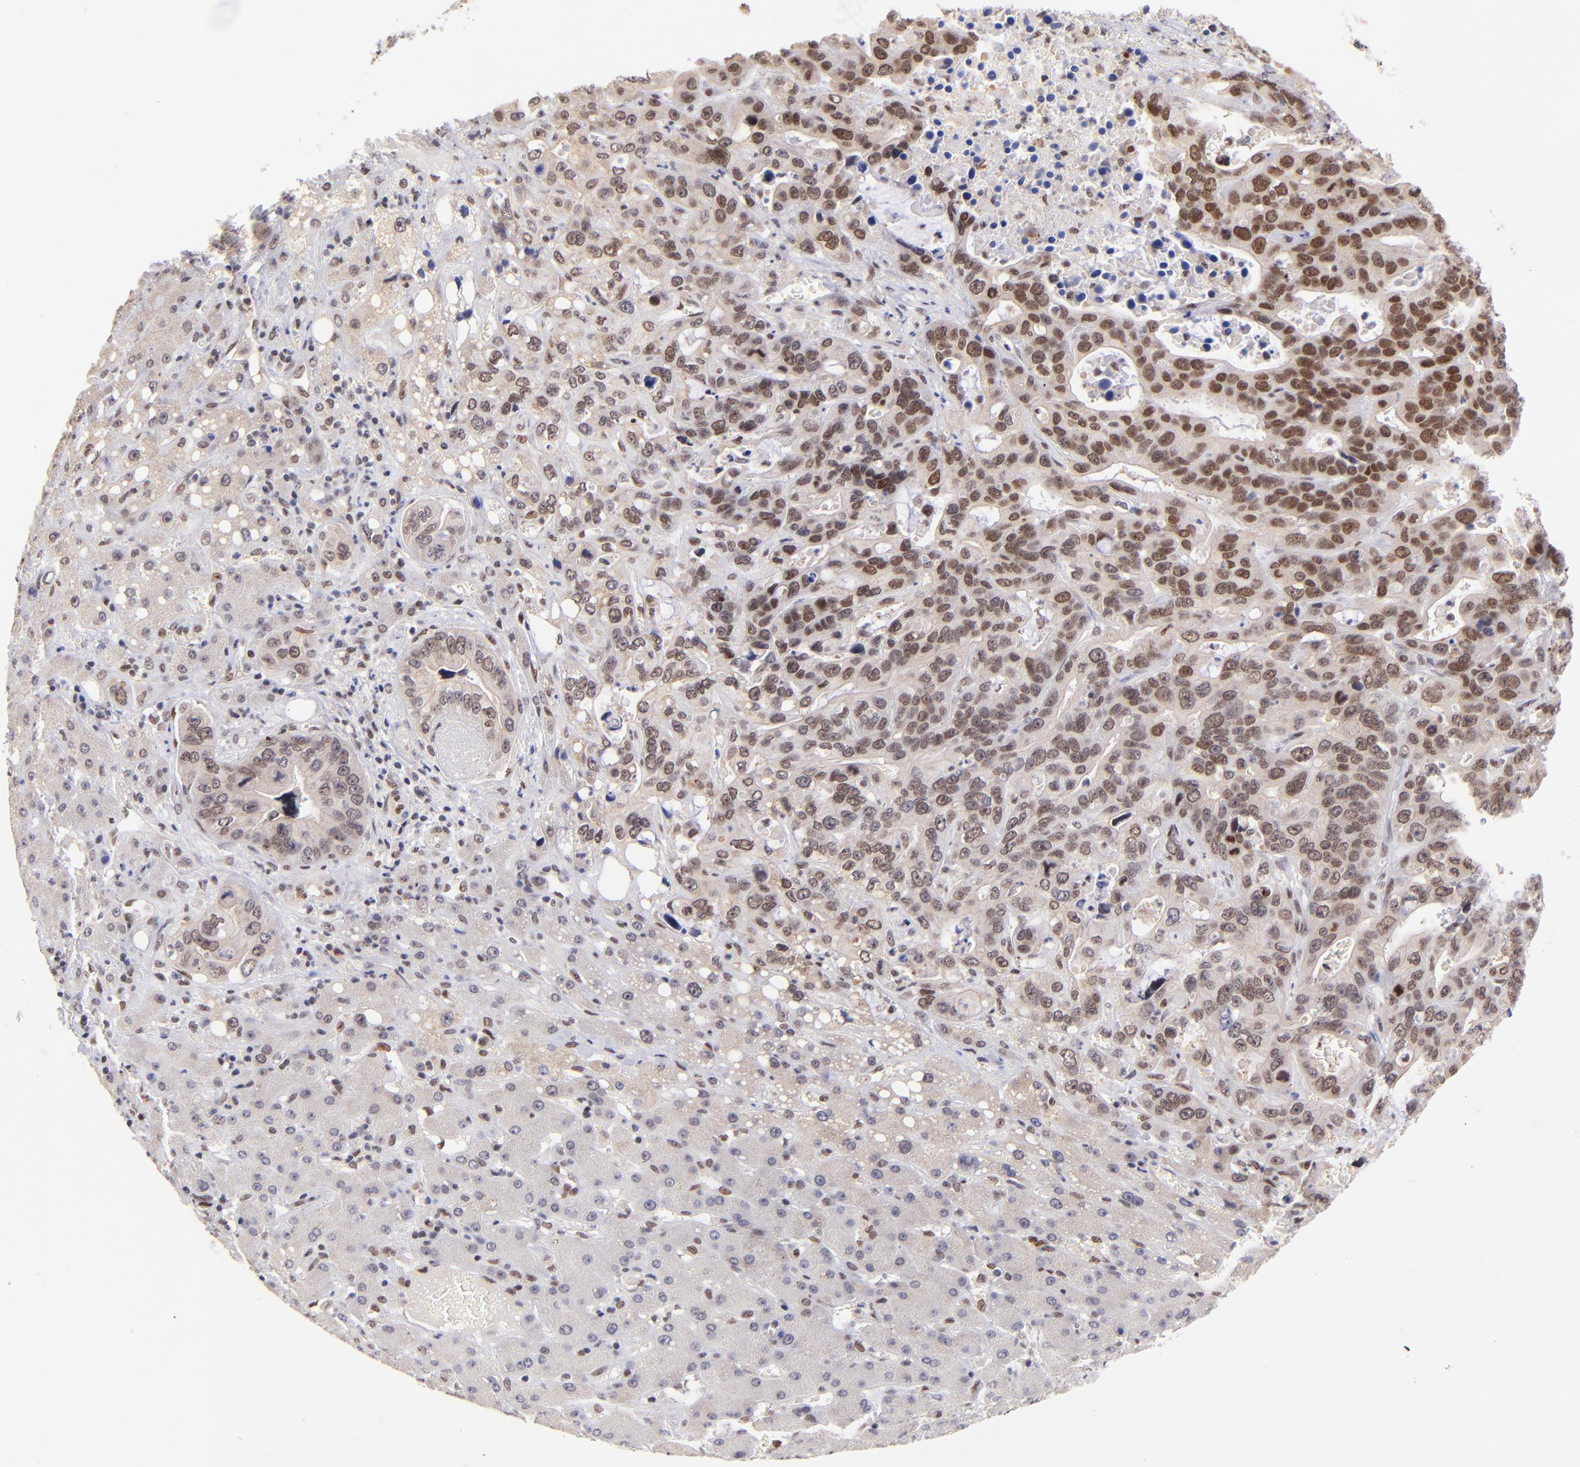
{"staining": {"intensity": "moderate", "quantity": ">75%", "location": "nuclear"}, "tissue": "liver cancer", "cell_type": "Tumor cells", "image_type": "cancer", "snomed": [{"axis": "morphology", "description": "Cholangiocarcinoma"}, {"axis": "topography", "description": "Liver"}], "caption": "A micrograph of human liver cholangiocarcinoma stained for a protein demonstrates moderate nuclear brown staining in tumor cells.", "gene": "MIDEAS", "patient": {"sex": "female", "age": 65}}